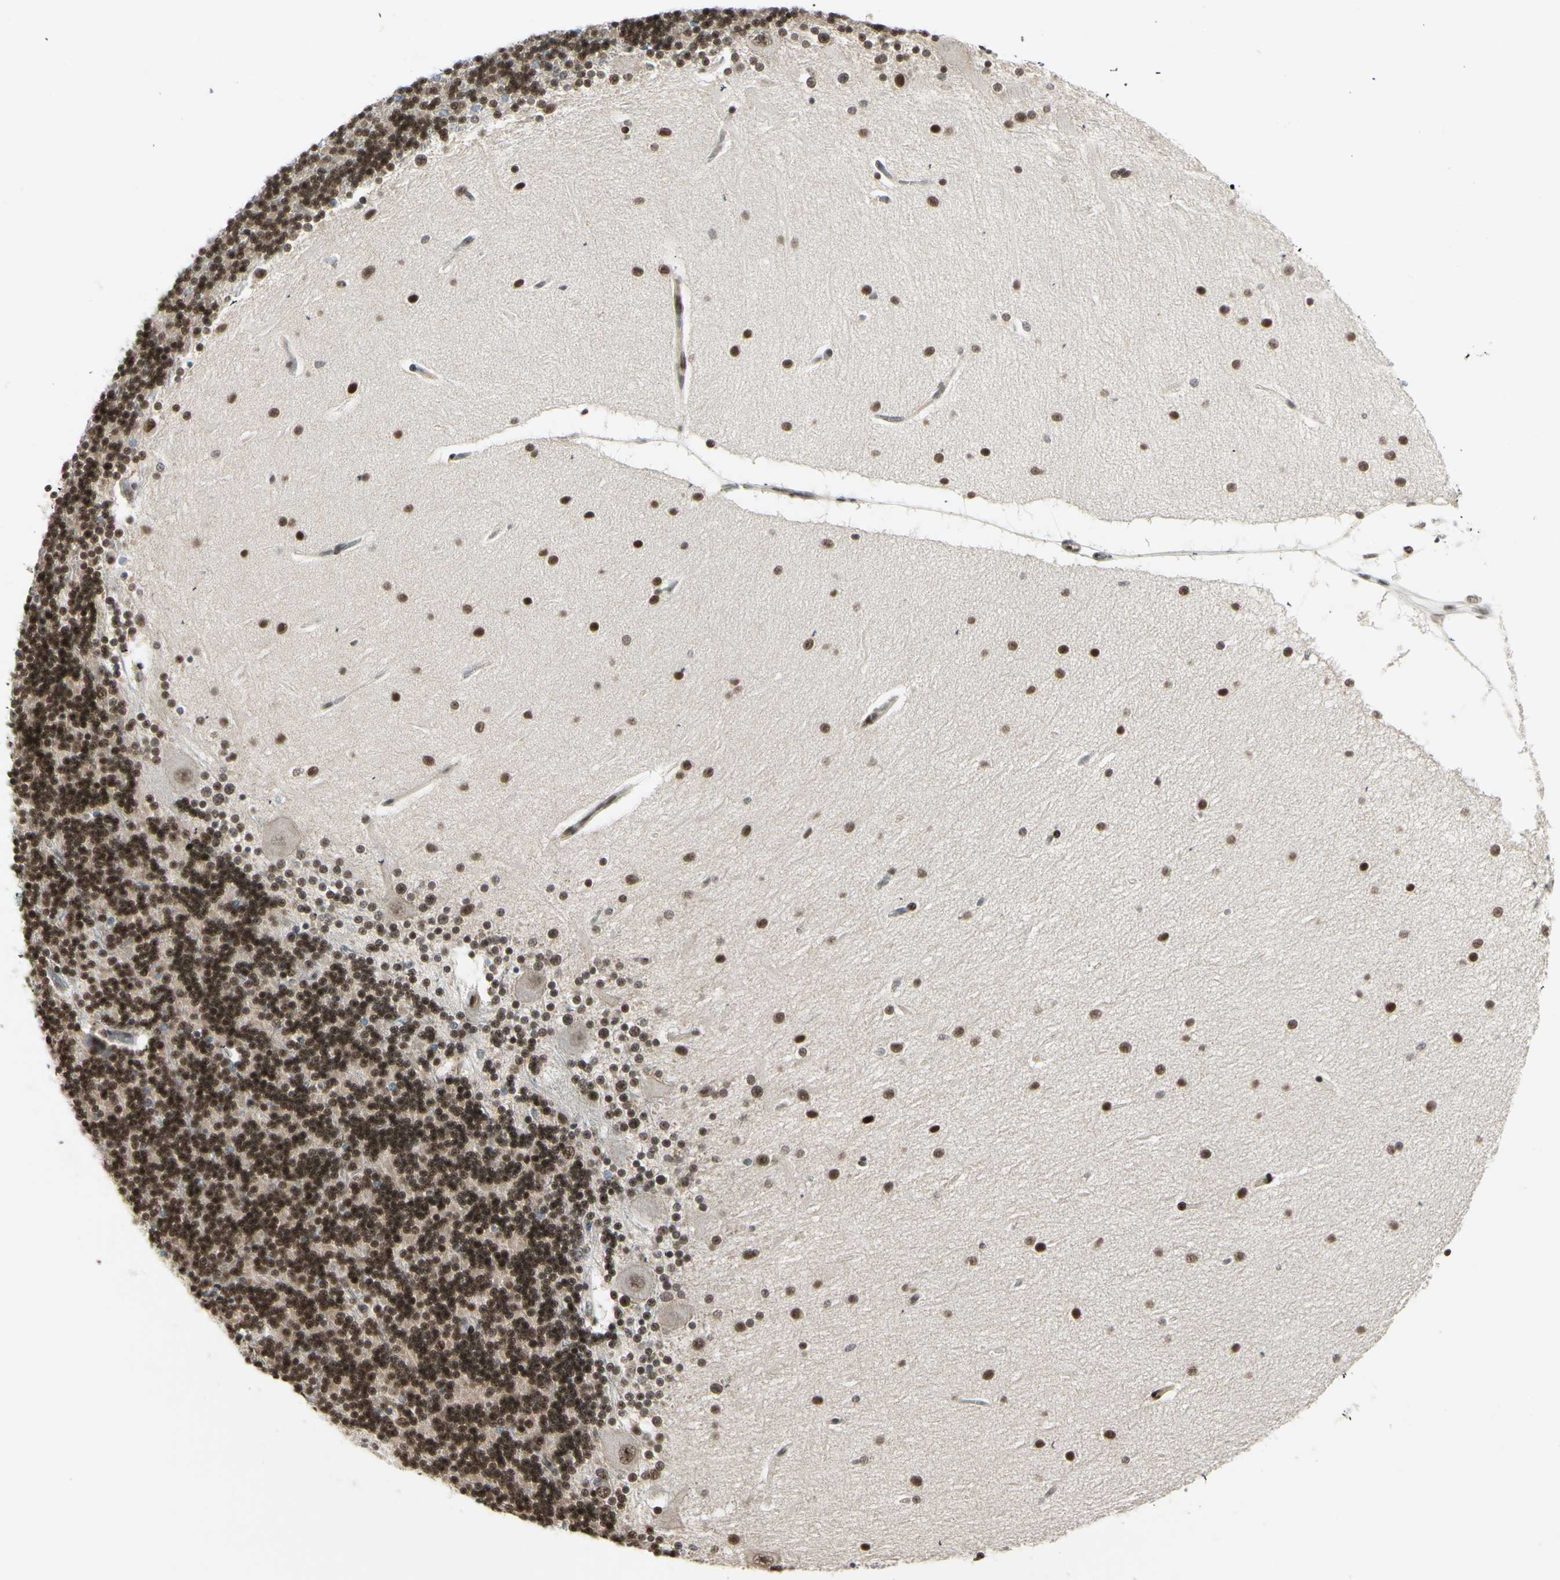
{"staining": {"intensity": "strong", "quantity": ">75%", "location": "nuclear"}, "tissue": "cerebellum", "cell_type": "Cells in granular layer", "image_type": "normal", "snomed": [{"axis": "morphology", "description": "Normal tissue, NOS"}, {"axis": "topography", "description": "Cerebellum"}], "caption": "Approximately >75% of cells in granular layer in unremarkable human cerebellum reveal strong nuclear protein staining as visualized by brown immunohistochemical staining.", "gene": "CHAMP1", "patient": {"sex": "female", "age": 54}}